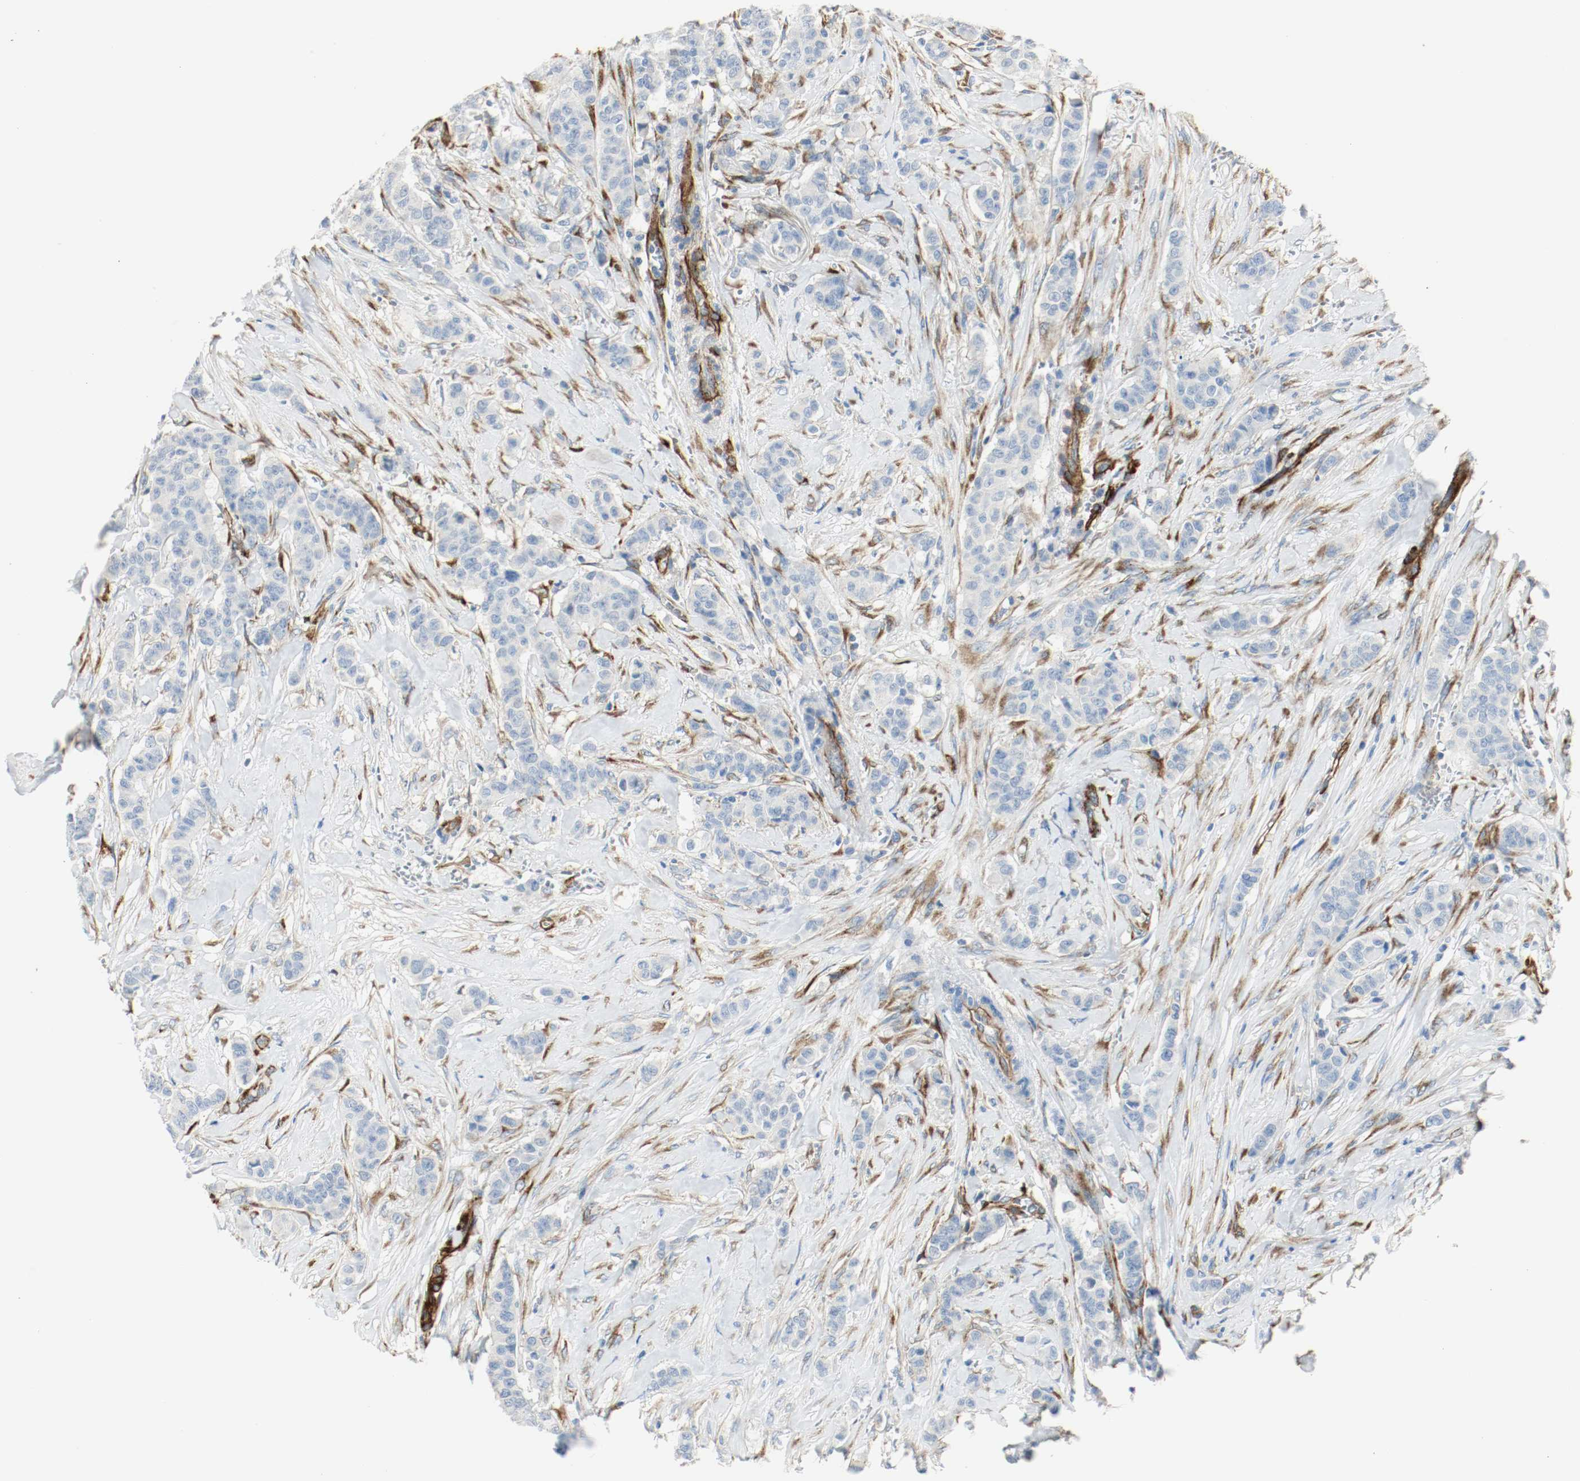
{"staining": {"intensity": "negative", "quantity": "none", "location": "none"}, "tissue": "breast cancer", "cell_type": "Tumor cells", "image_type": "cancer", "snomed": [{"axis": "morphology", "description": "Duct carcinoma"}, {"axis": "topography", "description": "Breast"}], "caption": "IHC of breast cancer demonstrates no expression in tumor cells.", "gene": "LAMB1", "patient": {"sex": "female", "age": 40}}